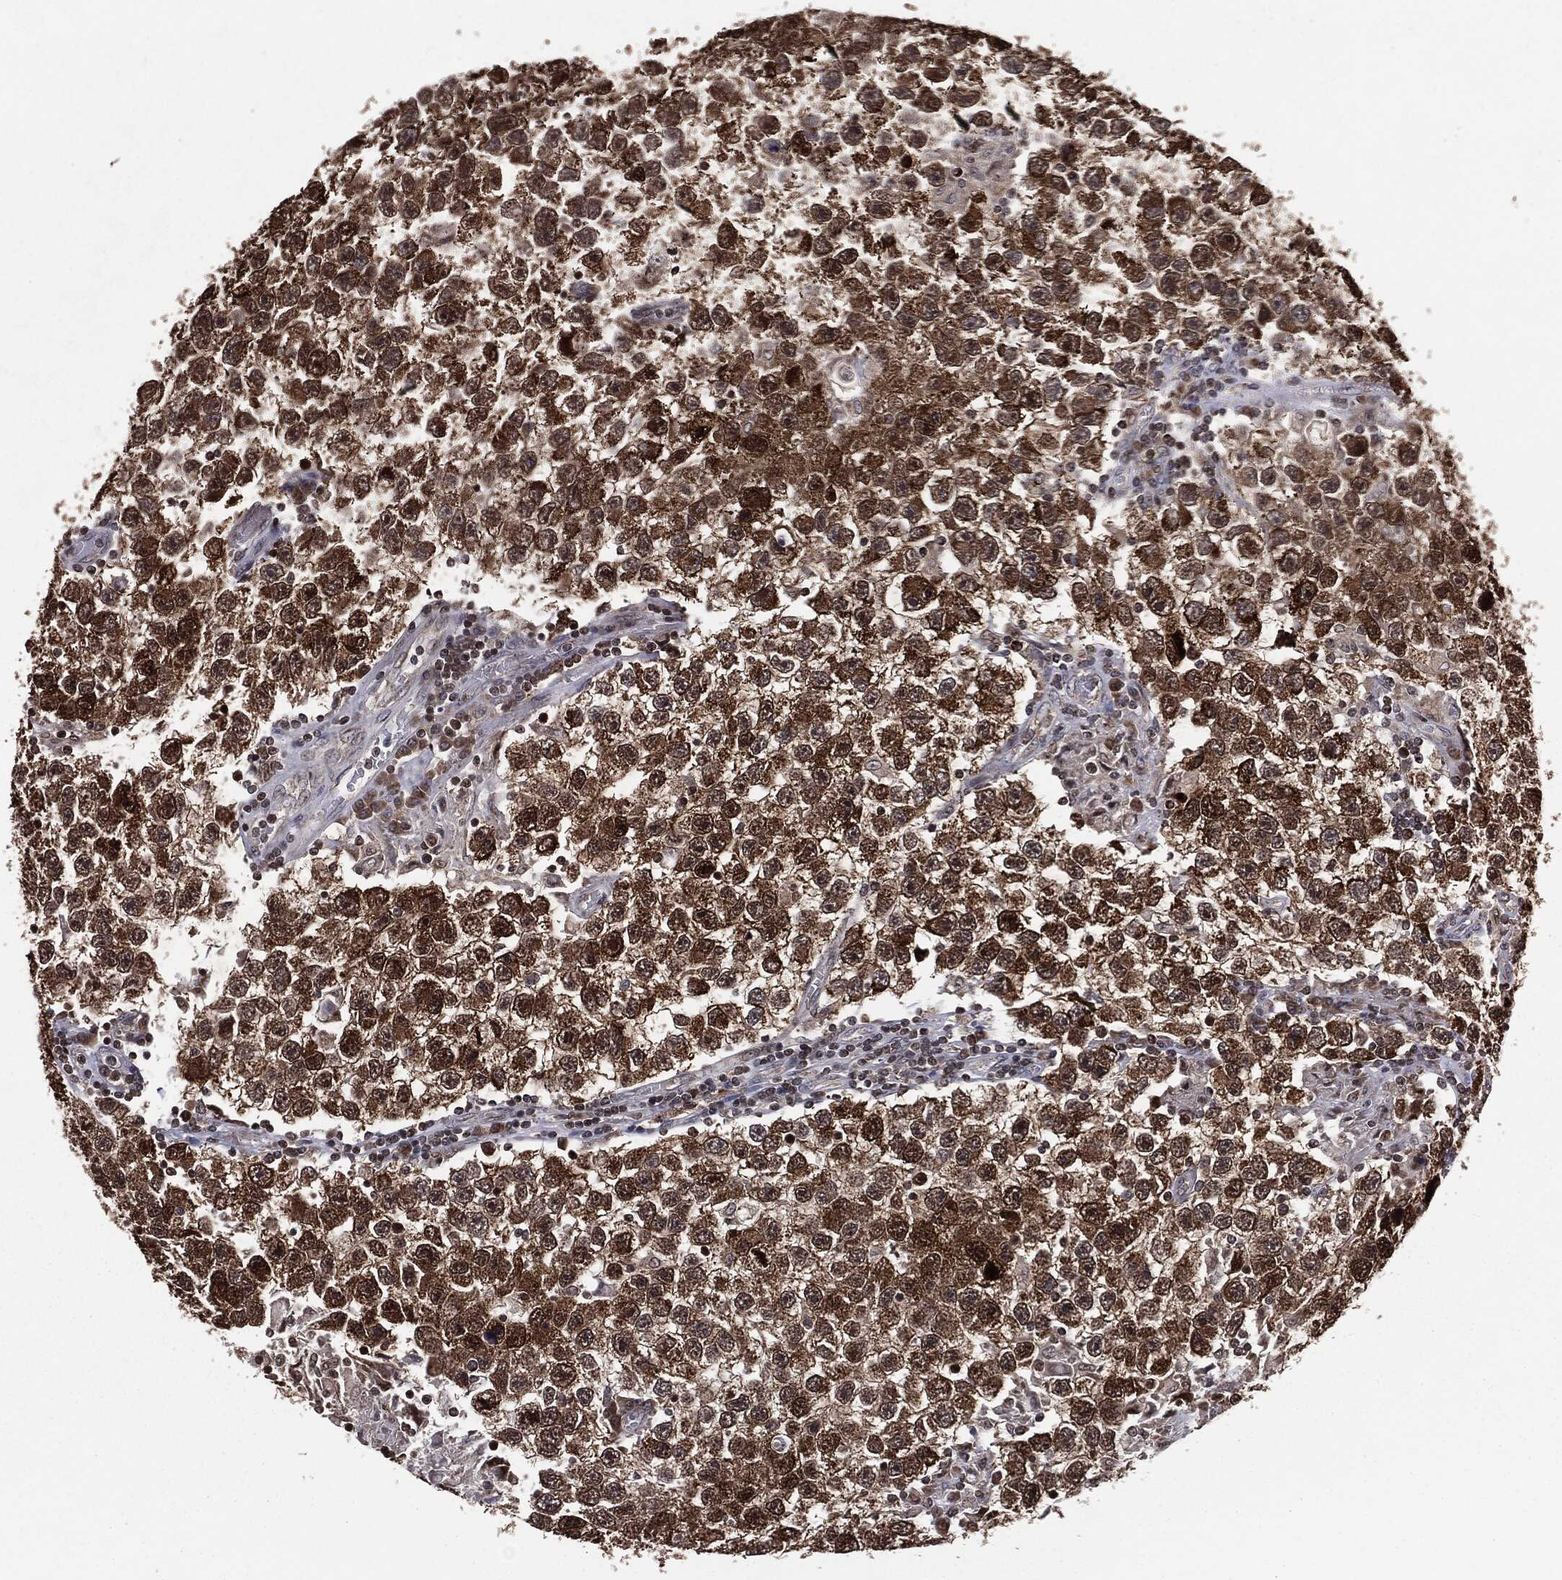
{"staining": {"intensity": "strong", "quantity": ">75%", "location": "cytoplasmic/membranous,nuclear"}, "tissue": "testis cancer", "cell_type": "Tumor cells", "image_type": "cancer", "snomed": [{"axis": "morphology", "description": "Seminoma, NOS"}, {"axis": "topography", "description": "Testis"}], "caption": "DAB immunohistochemical staining of testis cancer (seminoma) reveals strong cytoplasmic/membranous and nuclear protein staining in approximately >75% of tumor cells.", "gene": "CHCHD2", "patient": {"sex": "male", "age": 26}}